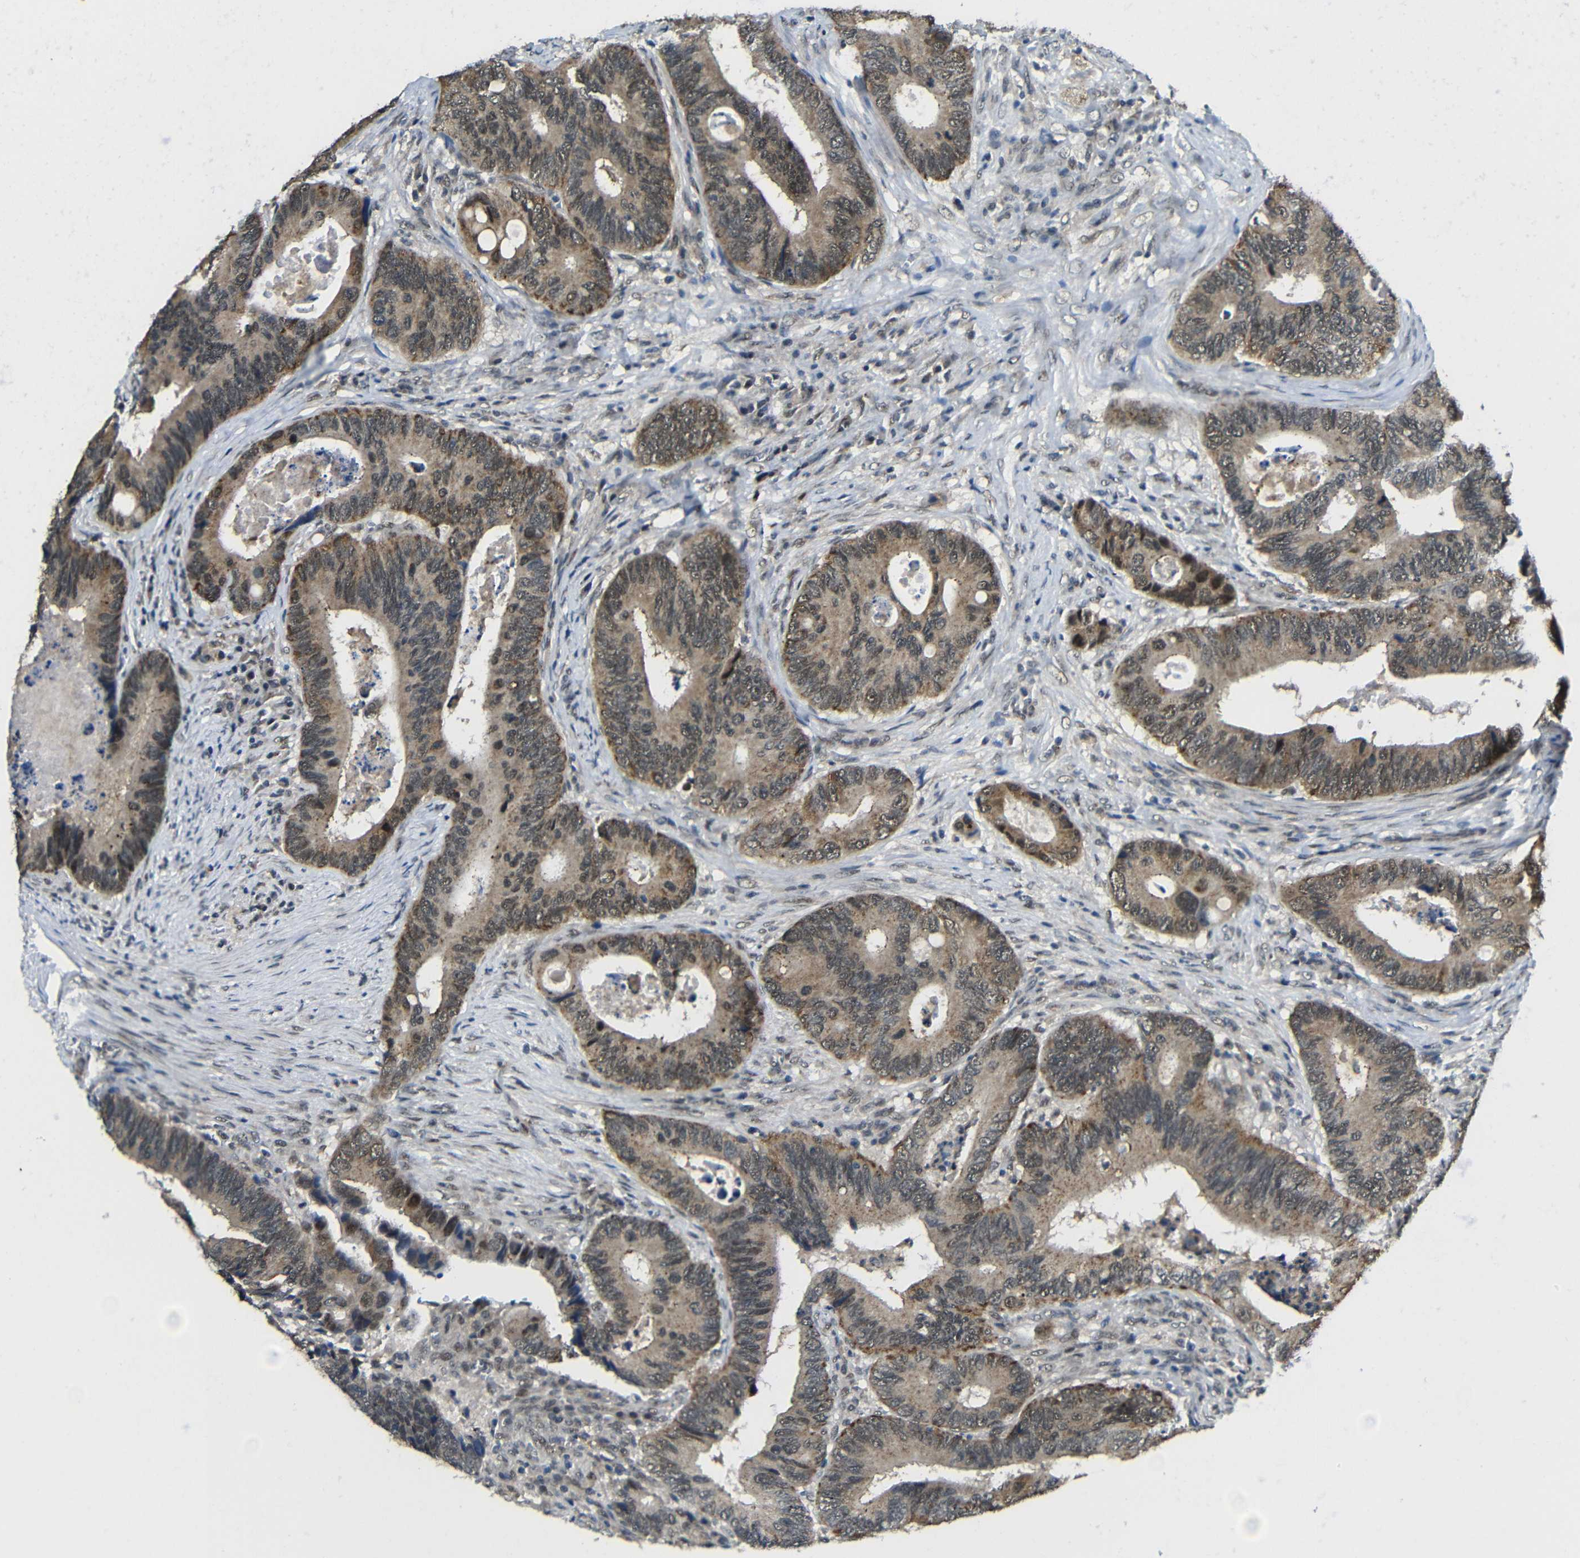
{"staining": {"intensity": "moderate", "quantity": ">75%", "location": "cytoplasmic/membranous"}, "tissue": "colorectal cancer", "cell_type": "Tumor cells", "image_type": "cancer", "snomed": [{"axis": "morphology", "description": "Inflammation, NOS"}, {"axis": "morphology", "description": "Adenocarcinoma, NOS"}, {"axis": "topography", "description": "Colon"}], "caption": "Immunohistochemical staining of colorectal cancer (adenocarcinoma) reveals medium levels of moderate cytoplasmic/membranous positivity in about >75% of tumor cells. Nuclei are stained in blue.", "gene": "FAM172A", "patient": {"sex": "male", "age": 72}}